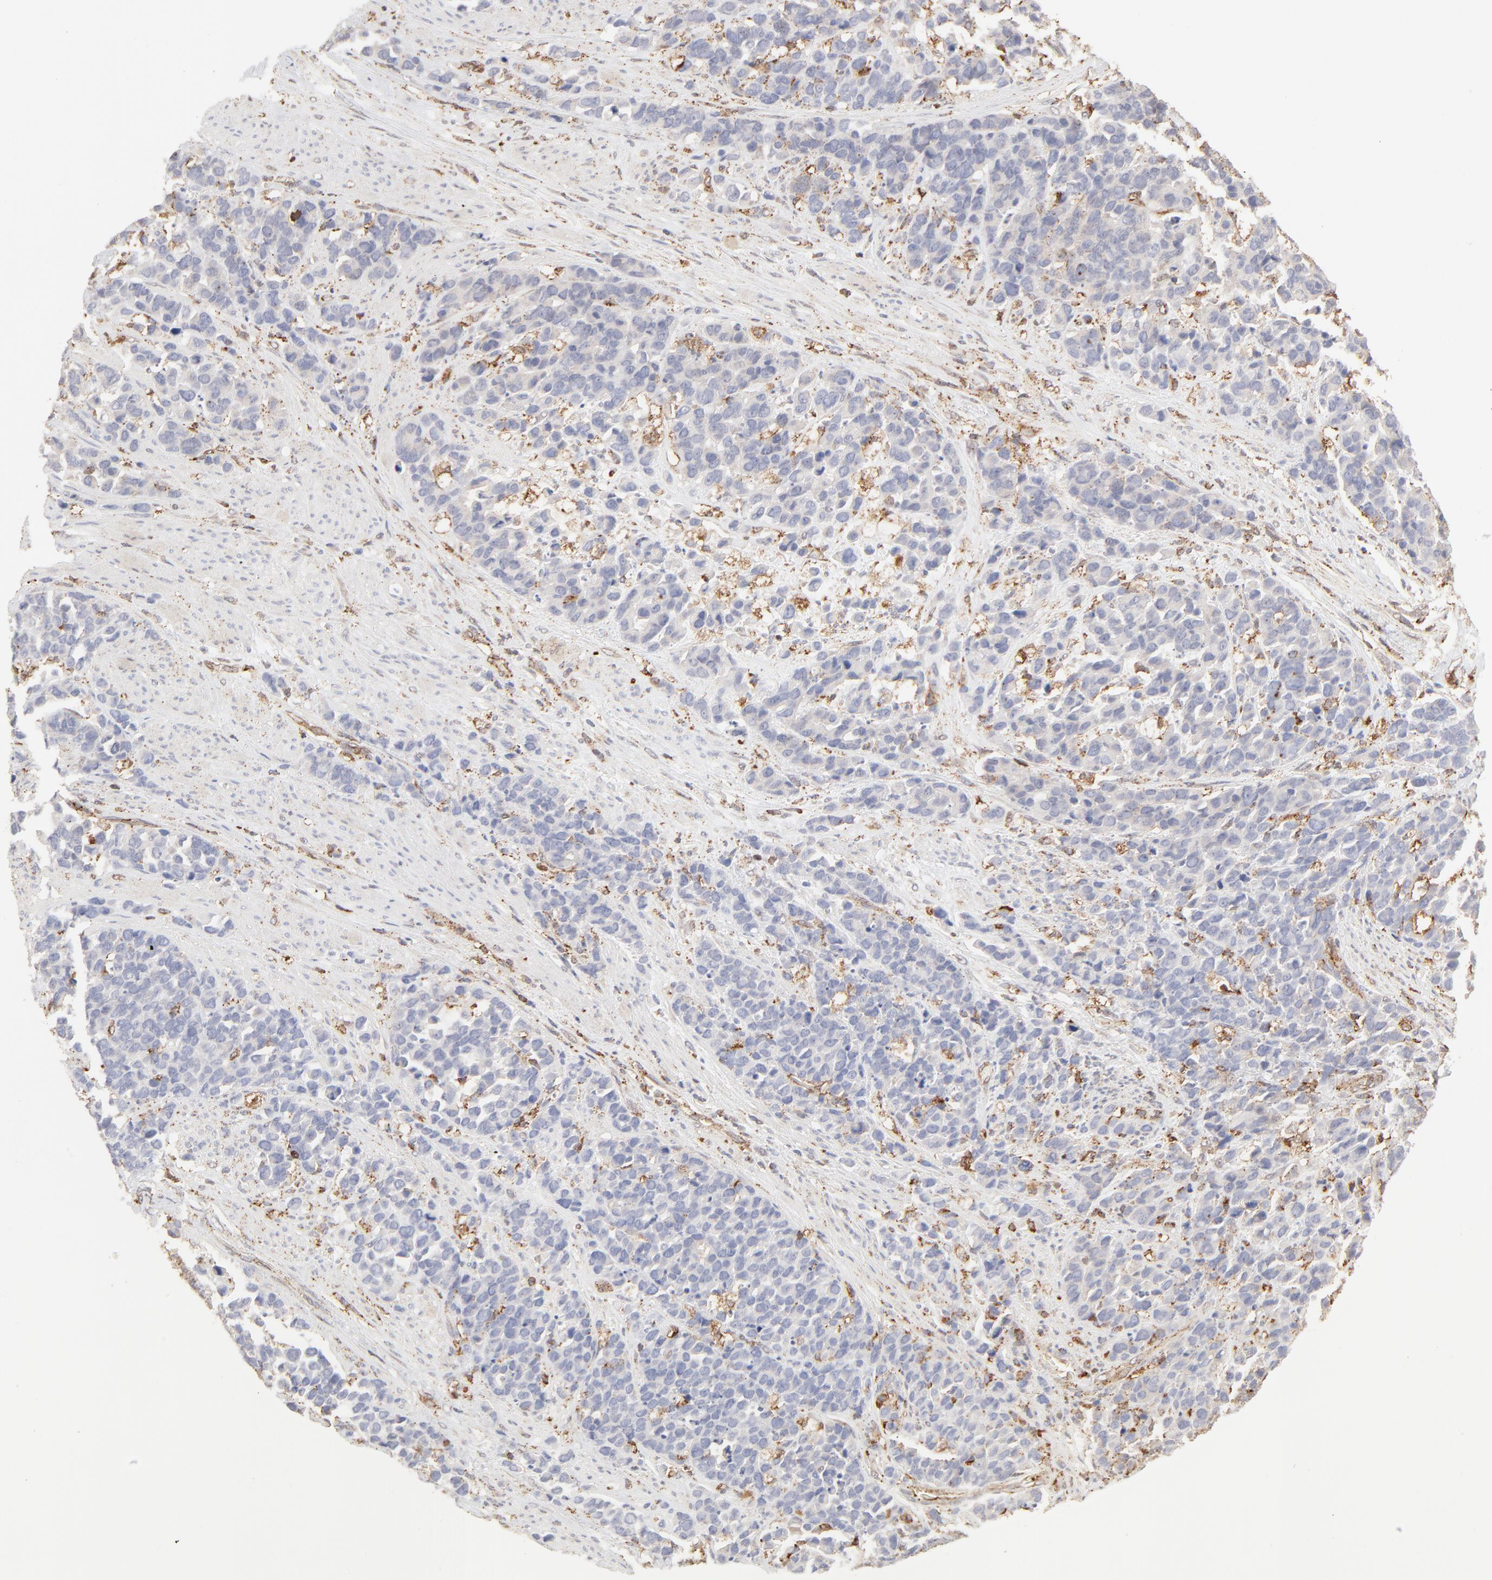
{"staining": {"intensity": "negative", "quantity": "none", "location": "none"}, "tissue": "stomach cancer", "cell_type": "Tumor cells", "image_type": "cancer", "snomed": [{"axis": "morphology", "description": "Adenocarcinoma, NOS"}, {"axis": "topography", "description": "Stomach, upper"}], "caption": "An IHC image of stomach cancer (adenocarcinoma) is shown. There is no staining in tumor cells of stomach cancer (adenocarcinoma). (DAB (3,3'-diaminobenzidine) immunohistochemistry with hematoxylin counter stain).", "gene": "CDK6", "patient": {"sex": "male", "age": 71}}